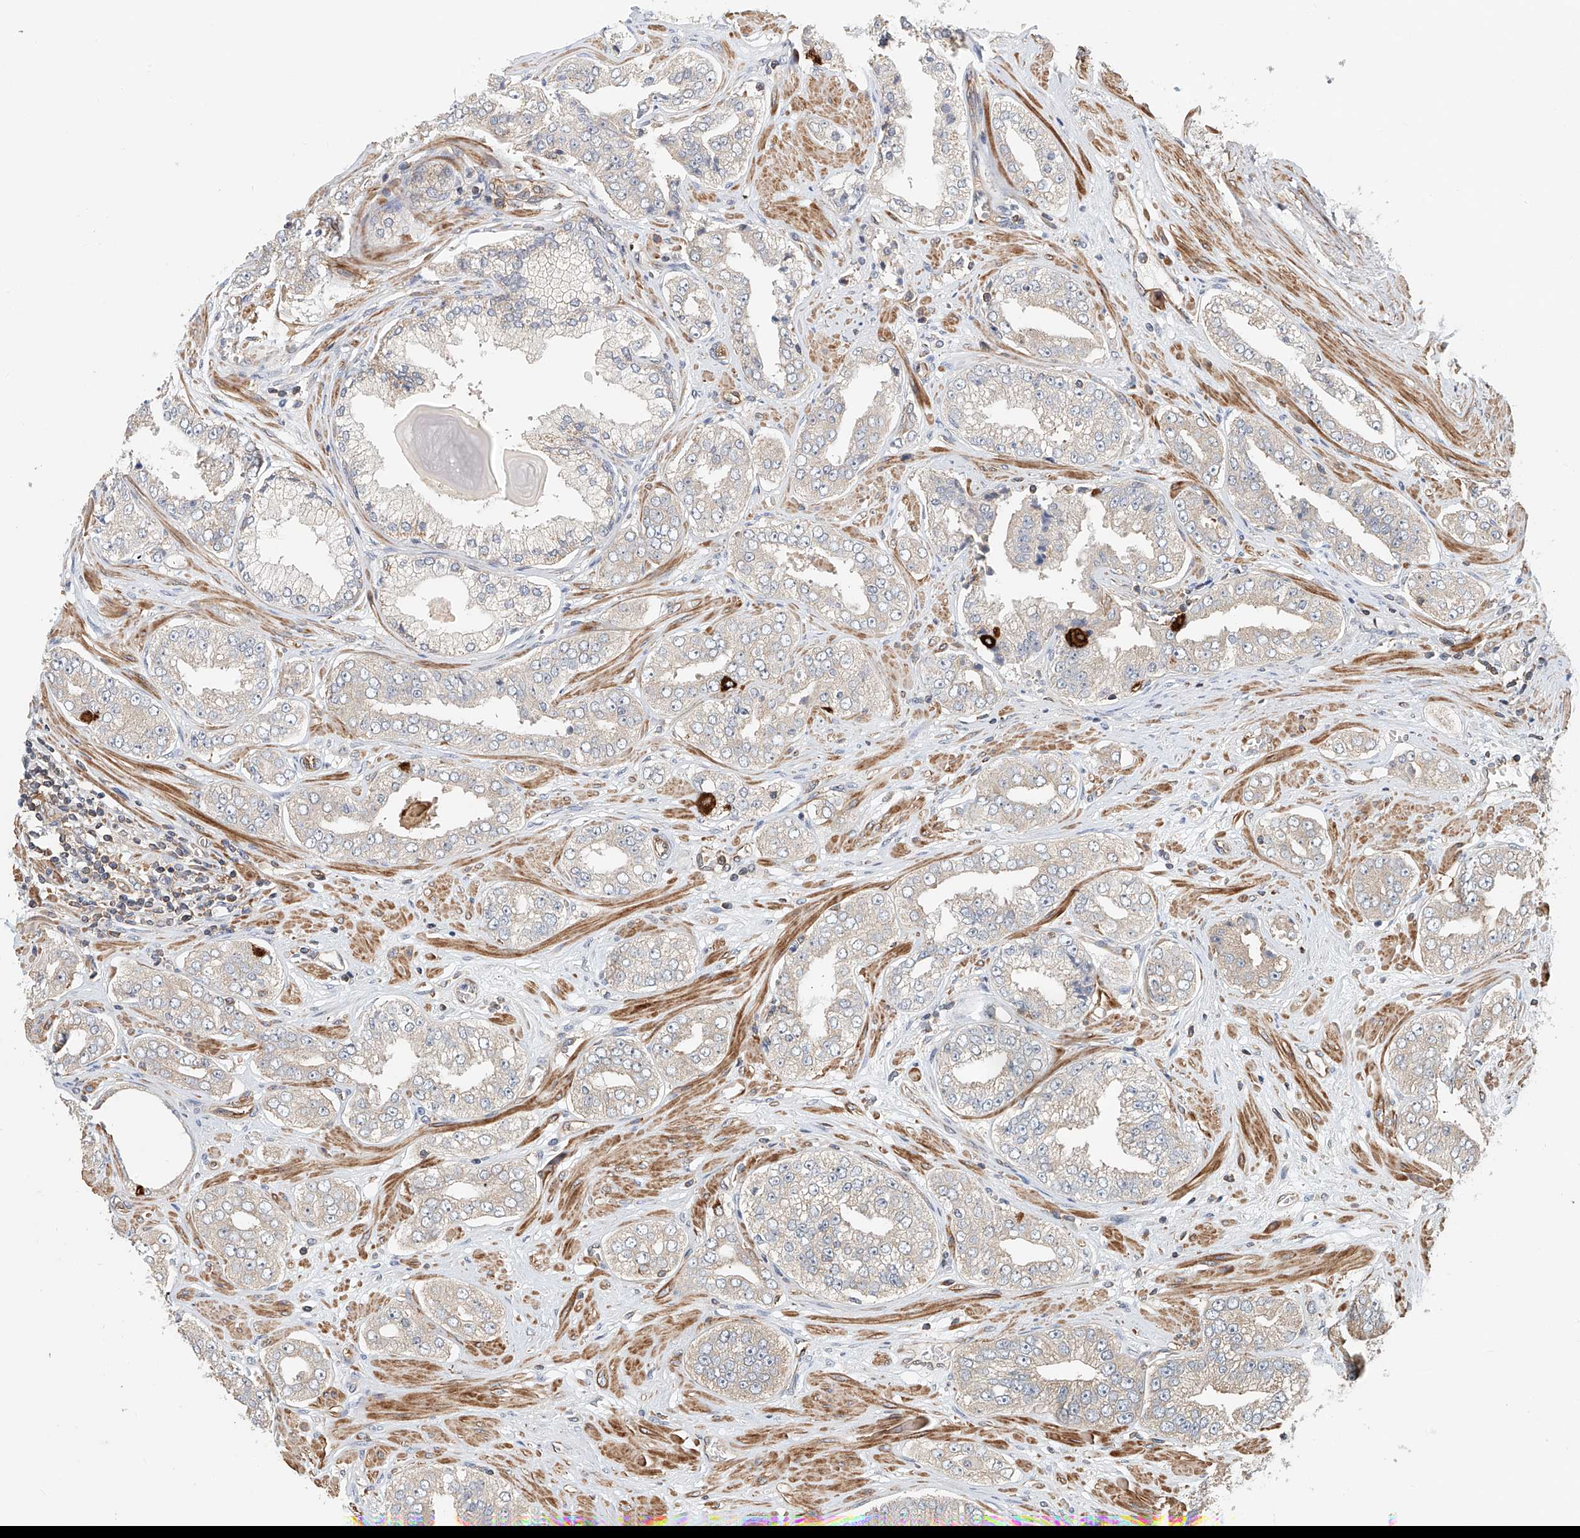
{"staining": {"intensity": "negative", "quantity": "none", "location": "none"}, "tissue": "prostate cancer", "cell_type": "Tumor cells", "image_type": "cancer", "snomed": [{"axis": "morphology", "description": "Adenocarcinoma, High grade"}, {"axis": "topography", "description": "Prostate"}], "caption": "High magnification brightfield microscopy of prostate high-grade adenocarcinoma stained with DAB (brown) and counterstained with hematoxylin (blue): tumor cells show no significant staining.", "gene": "FRYL", "patient": {"sex": "male", "age": 71}}